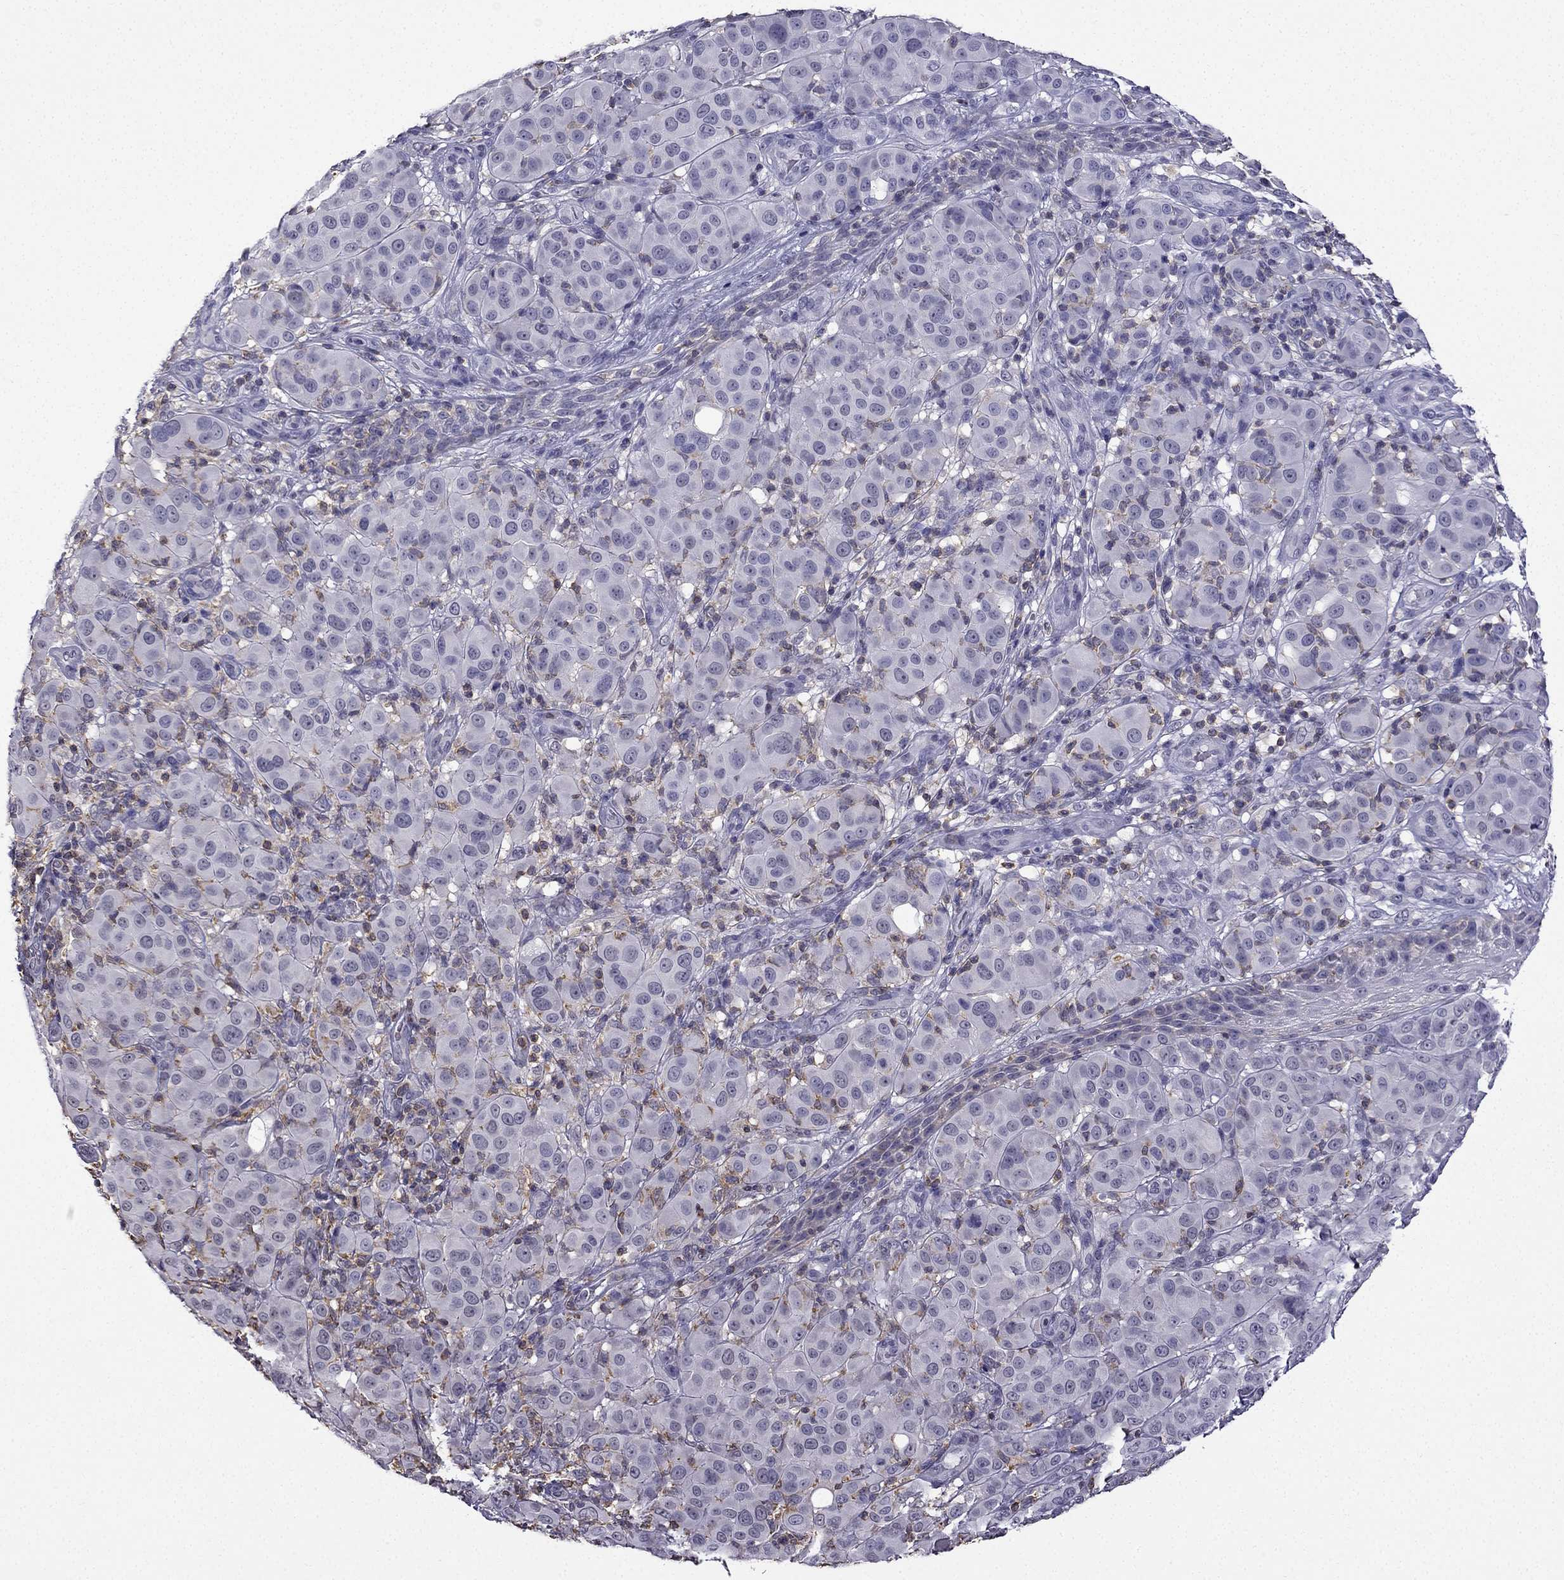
{"staining": {"intensity": "negative", "quantity": "none", "location": "none"}, "tissue": "melanoma", "cell_type": "Tumor cells", "image_type": "cancer", "snomed": [{"axis": "morphology", "description": "Malignant melanoma, NOS"}, {"axis": "topography", "description": "Skin"}], "caption": "Immunohistochemistry of human malignant melanoma reveals no staining in tumor cells.", "gene": "CCK", "patient": {"sex": "female", "age": 87}}